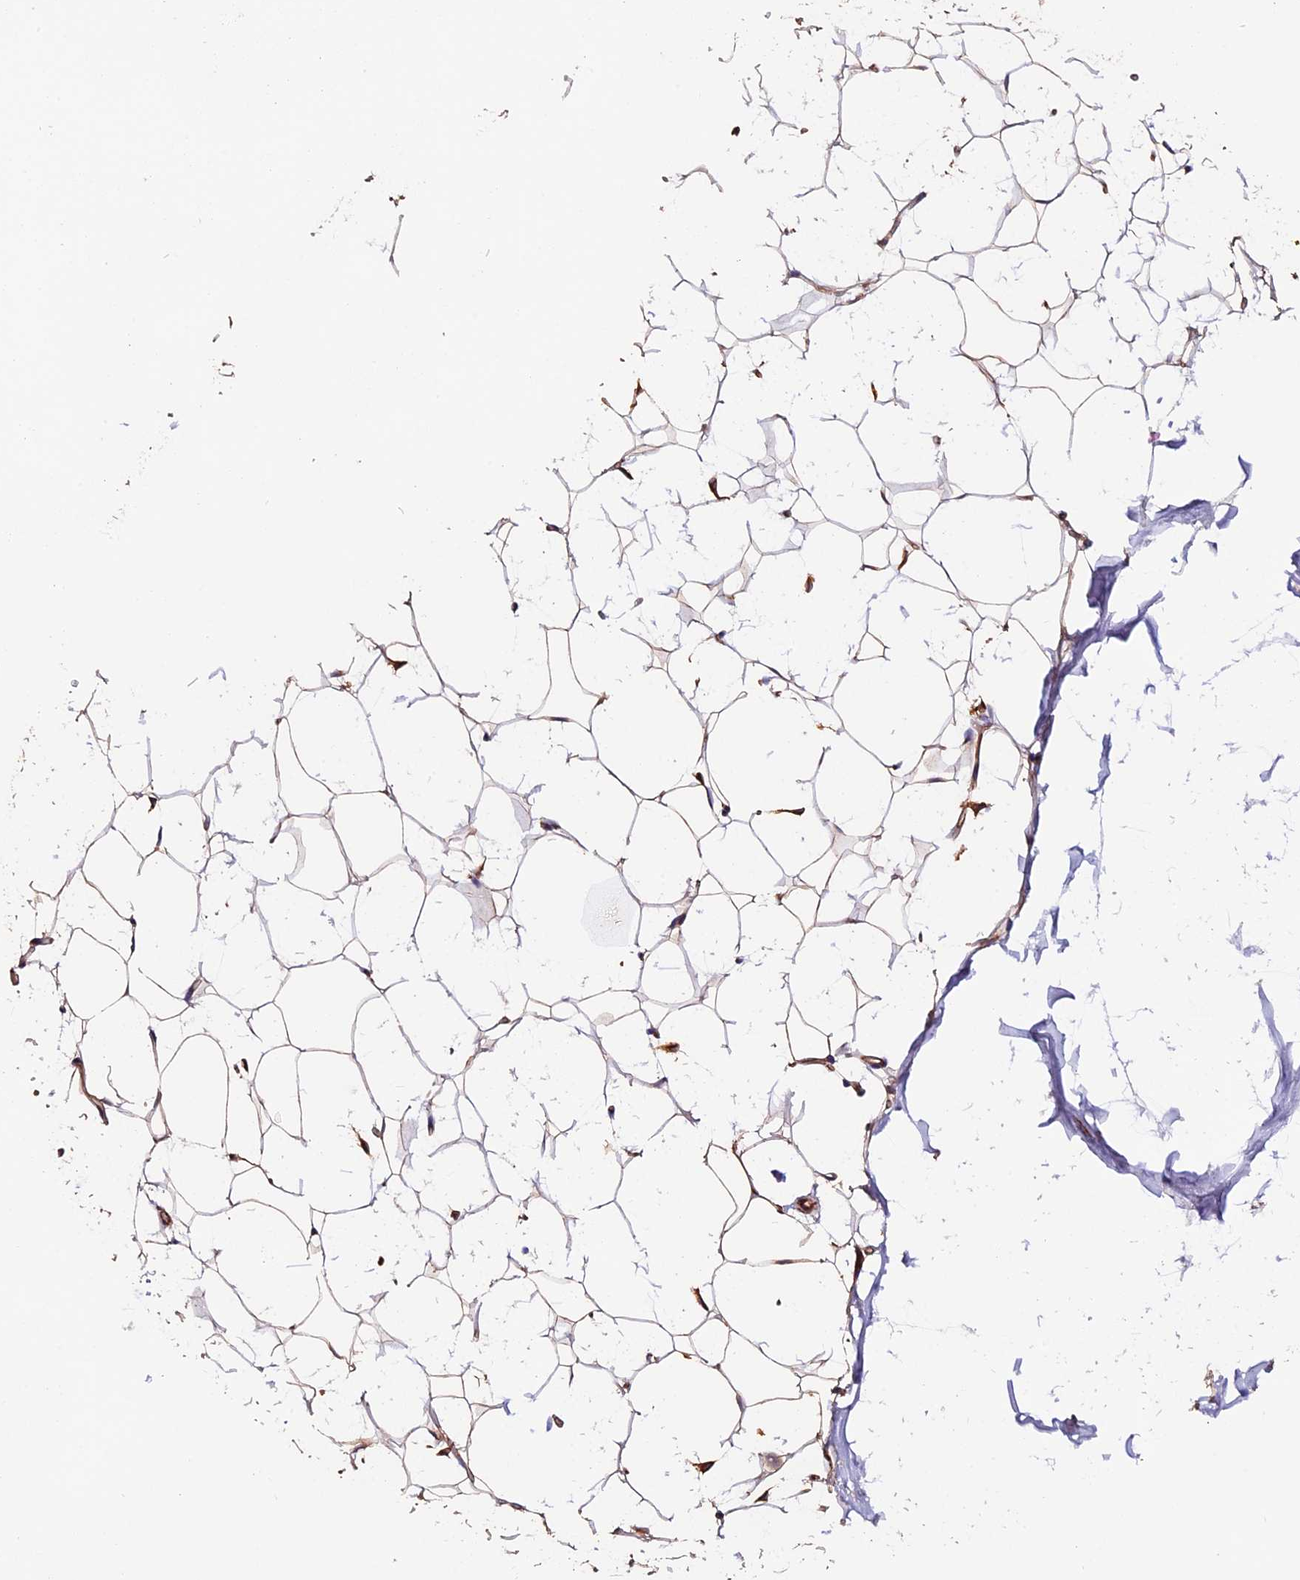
{"staining": {"intensity": "moderate", "quantity": "25%-75%", "location": "cytoplasmic/membranous"}, "tissue": "adipose tissue", "cell_type": "Adipocytes", "image_type": "normal", "snomed": [{"axis": "morphology", "description": "Normal tissue, NOS"}, {"axis": "topography", "description": "Breast"}], "caption": "Moderate cytoplasmic/membranous staining is identified in about 25%-75% of adipocytes in unremarkable adipose tissue.", "gene": "CLN5", "patient": {"sex": "female", "age": 26}}